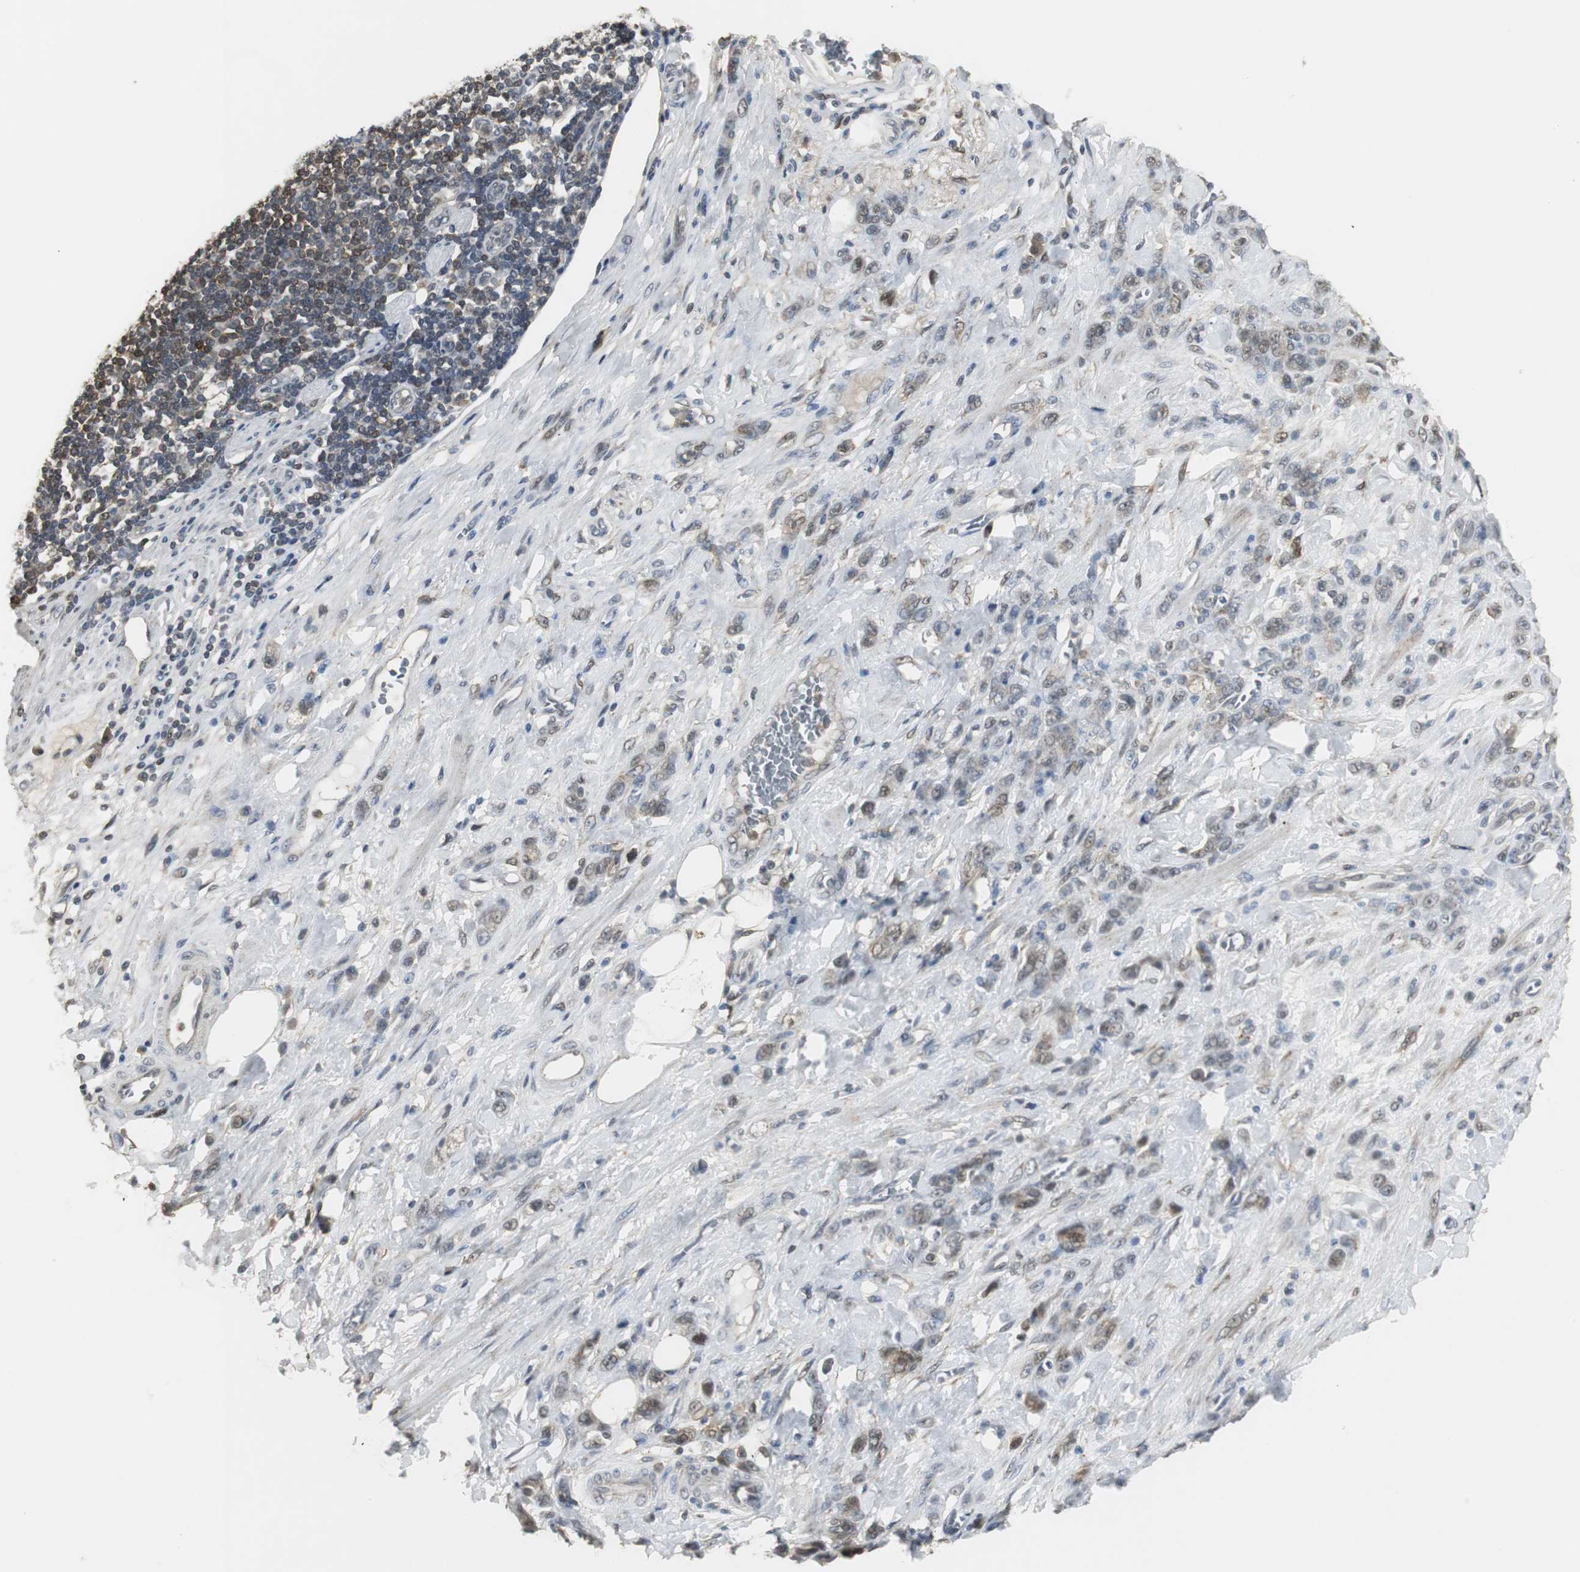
{"staining": {"intensity": "weak", "quantity": "25%-75%", "location": "cytoplasmic/membranous"}, "tissue": "stomach cancer", "cell_type": "Tumor cells", "image_type": "cancer", "snomed": [{"axis": "morphology", "description": "Adenocarcinoma, NOS"}, {"axis": "topography", "description": "Stomach"}], "caption": "IHC of stomach adenocarcinoma shows low levels of weak cytoplasmic/membranous expression in about 25%-75% of tumor cells. (IHC, brightfield microscopy, high magnification).", "gene": "PLIN3", "patient": {"sex": "male", "age": 82}}